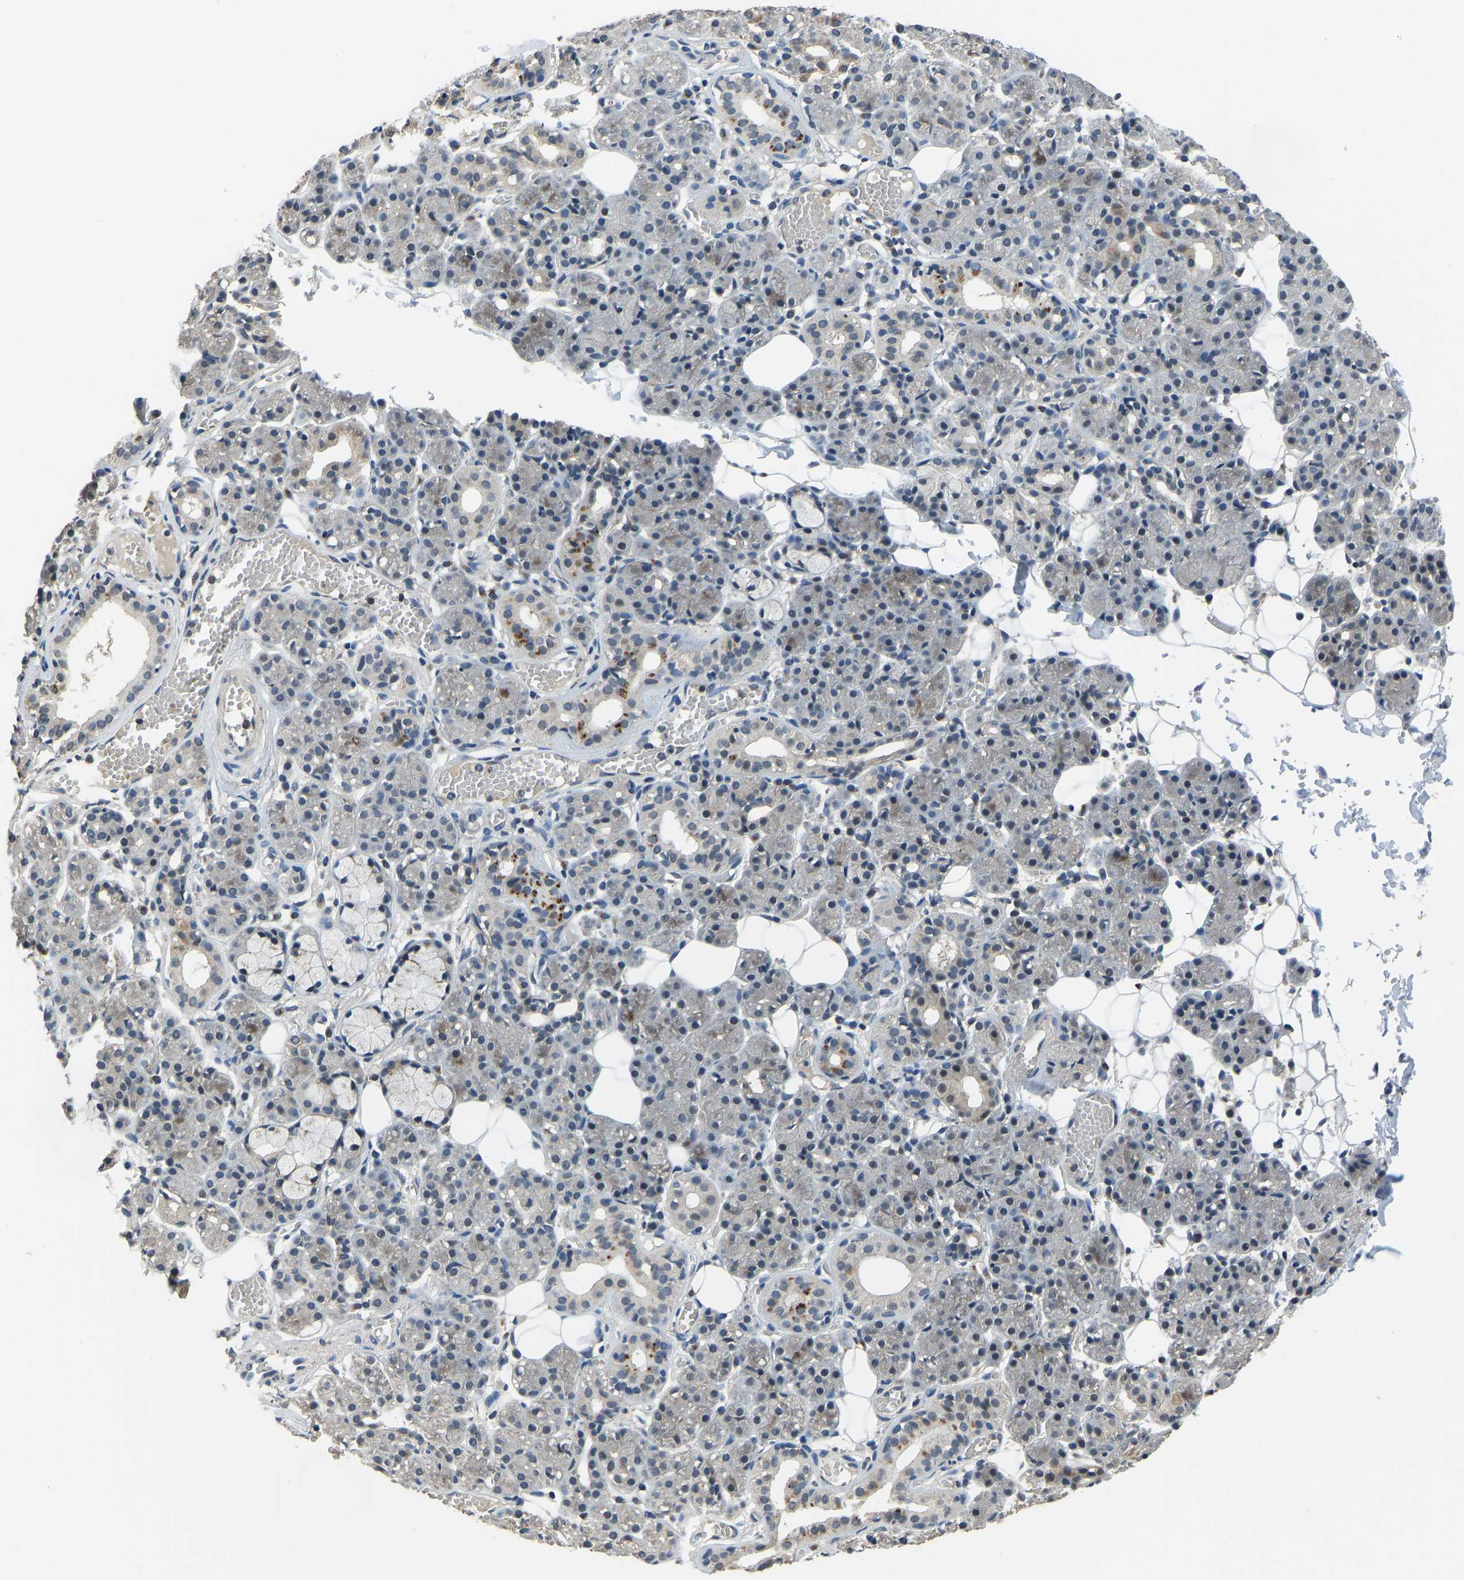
{"staining": {"intensity": "moderate", "quantity": "<25%", "location": "cytoplasmic/membranous"}, "tissue": "salivary gland", "cell_type": "Glandular cells", "image_type": "normal", "snomed": [{"axis": "morphology", "description": "Normal tissue, NOS"}, {"axis": "topography", "description": "Salivary gland"}], "caption": "Salivary gland stained for a protein reveals moderate cytoplasmic/membranous positivity in glandular cells.", "gene": "TOX4", "patient": {"sex": "male", "age": 63}}